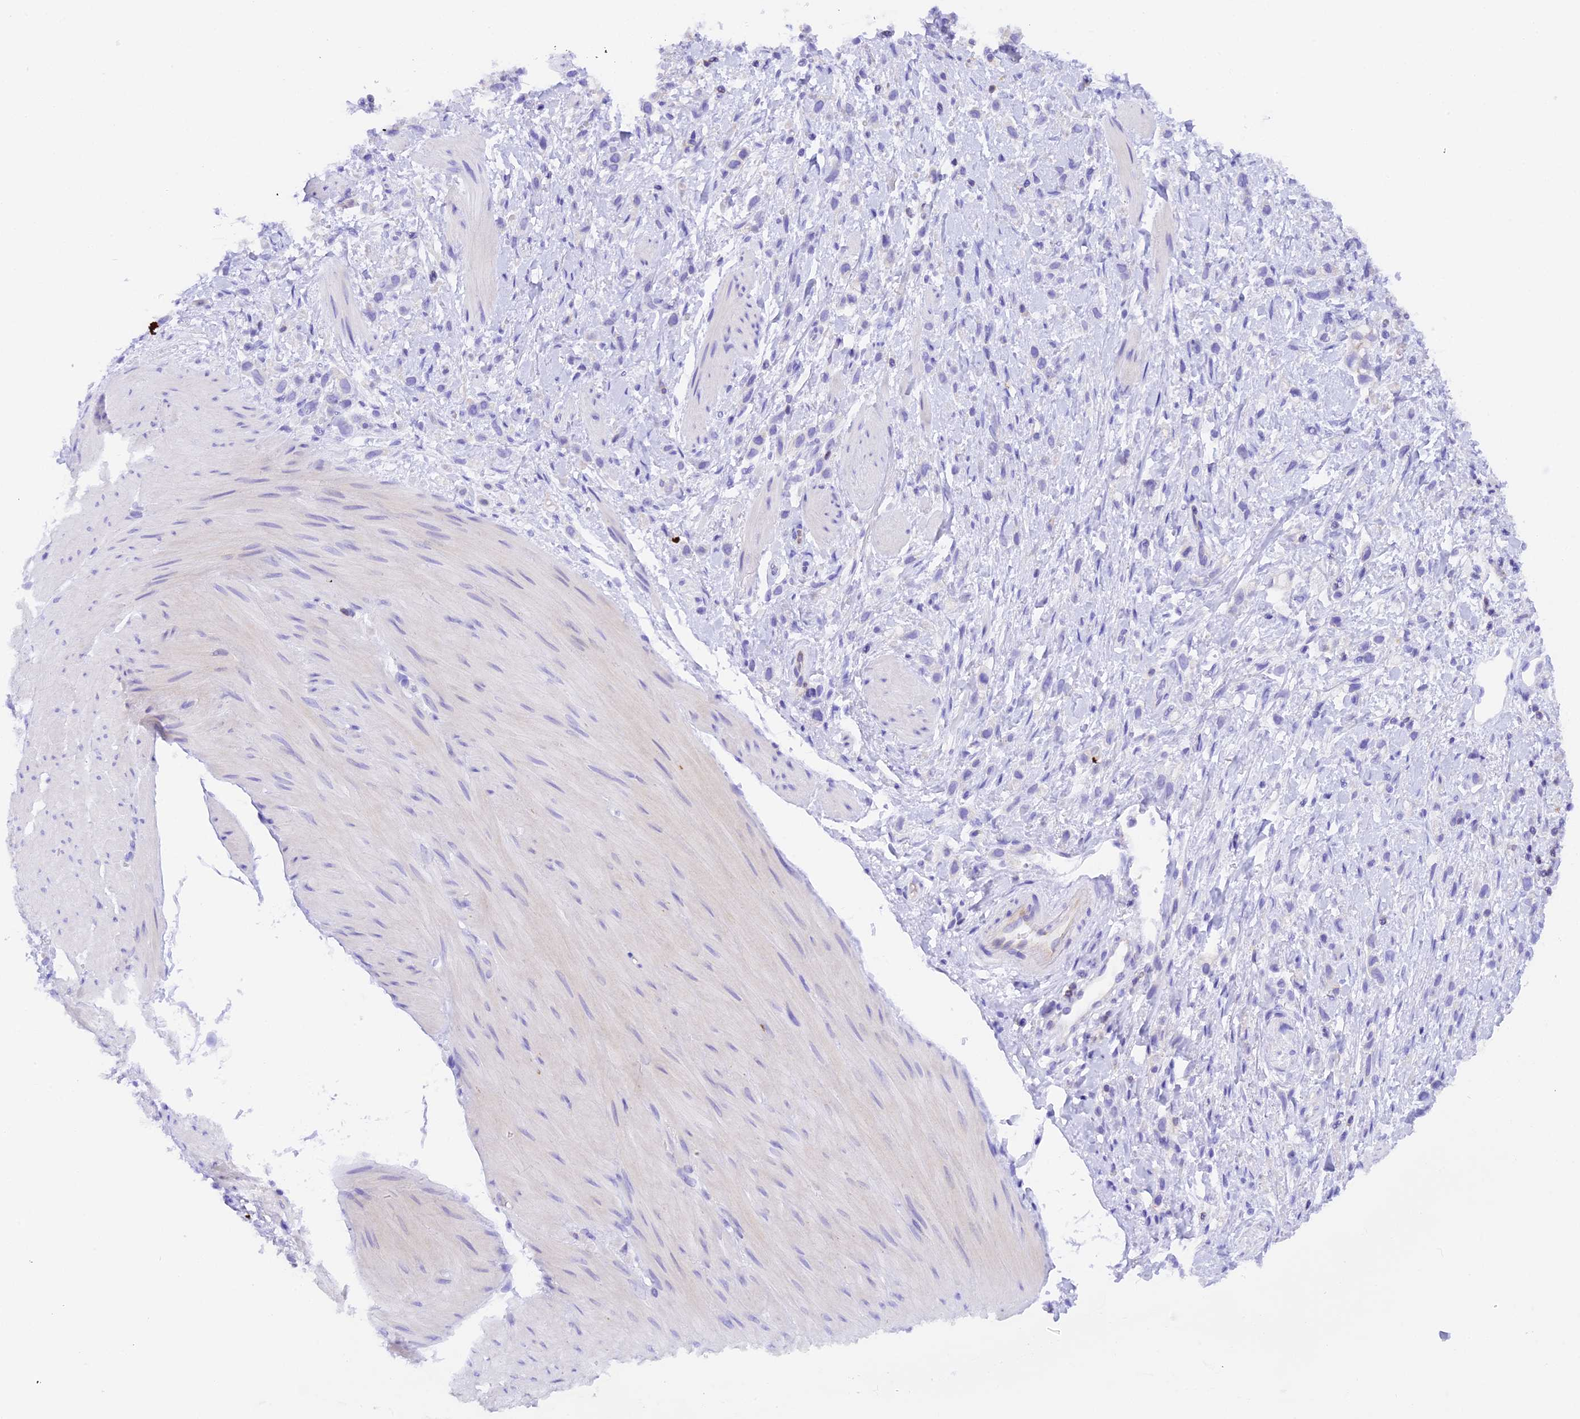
{"staining": {"intensity": "negative", "quantity": "none", "location": "none"}, "tissue": "stomach cancer", "cell_type": "Tumor cells", "image_type": "cancer", "snomed": [{"axis": "morphology", "description": "Adenocarcinoma, NOS"}, {"axis": "topography", "description": "Stomach"}], "caption": "Immunohistochemical staining of stomach cancer (adenocarcinoma) displays no significant positivity in tumor cells.", "gene": "FAM193A", "patient": {"sex": "female", "age": 65}}